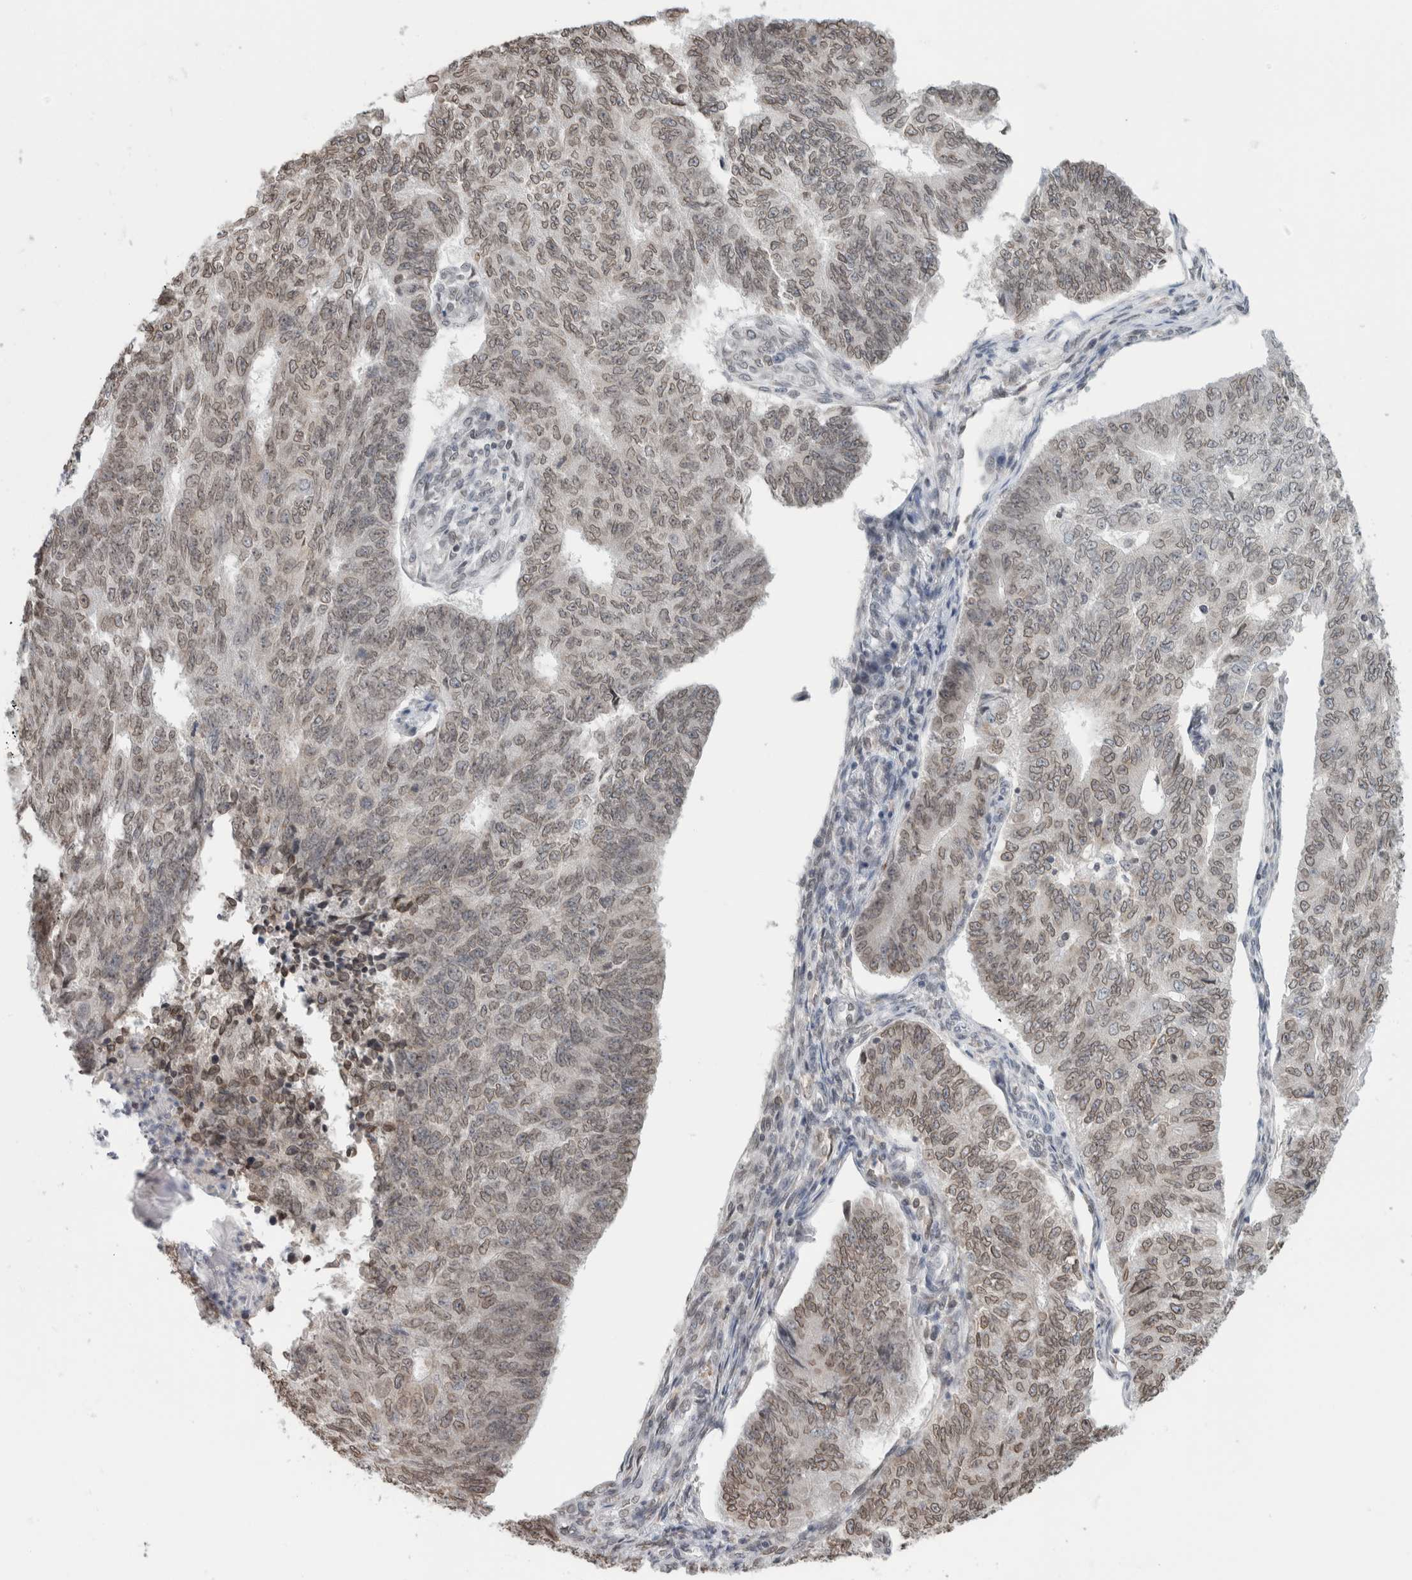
{"staining": {"intensity": "weak", "quantity": ">75%", "location": "cytoplasmic/membranous,nuclear"}, "tissue": "endometrial cancer", "cell_type": "Tumor cells", "image_type": "cancer", "snomed": [{"axis": "morphology", "description": "Adenocarcinoma, NOS"}, {"axis": "topography", "description": "Endometrium"}], "caption": "Protein staining of adenocarcinoma (endometrial) tissue exhibits weak cytoplasmic/membranous and nuclear positivity in approximately >75% of tumor cells.", "gene": "RBMX2", "patient": {"sex": "female", "age": 32}}